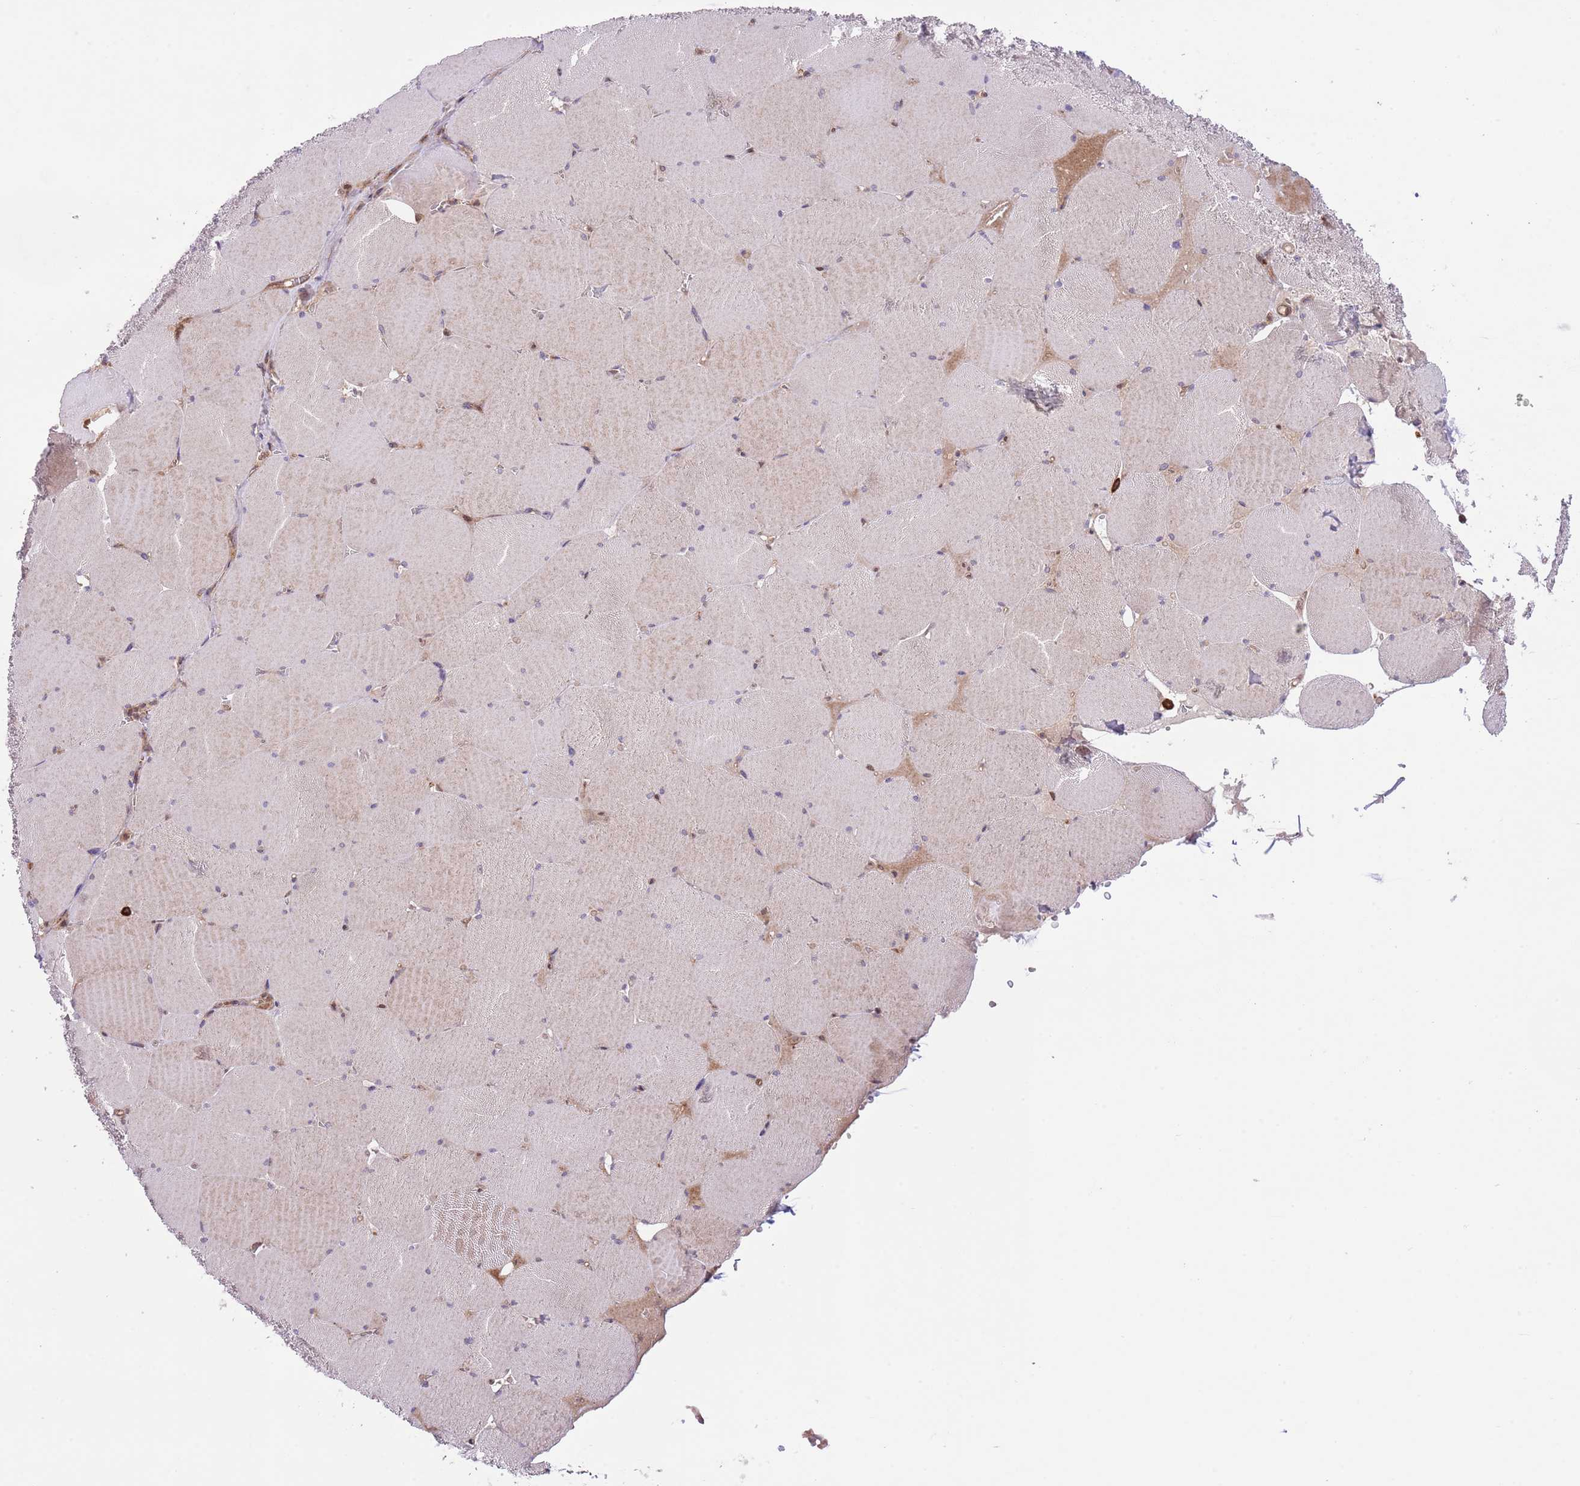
{"staining": {"intensity": "moderate", "quantity": "25%-75%", "location": "cytoplasmic/membranous"}, "tissue": "skeletal muscle", "cell_type": "Myocytes", "image_type": "normal", "snomed": [{"axis": "morphology", "description": "Normal tissue, NOS"}, {"axis": "topography", "description": "Skeletal muscle"}, {"axis": "topography", "description": "Head-Neck"}], "caption": "An immunohistochemistry (IHC) histopathology image of normal tissue is shown. Protein staining in brown highlights moderate cytoplasmic/membranous positivity in skeletal muscle within myocytes.", "gene": "HDHD2", "patient": {"sex": "male", "age": 66}}